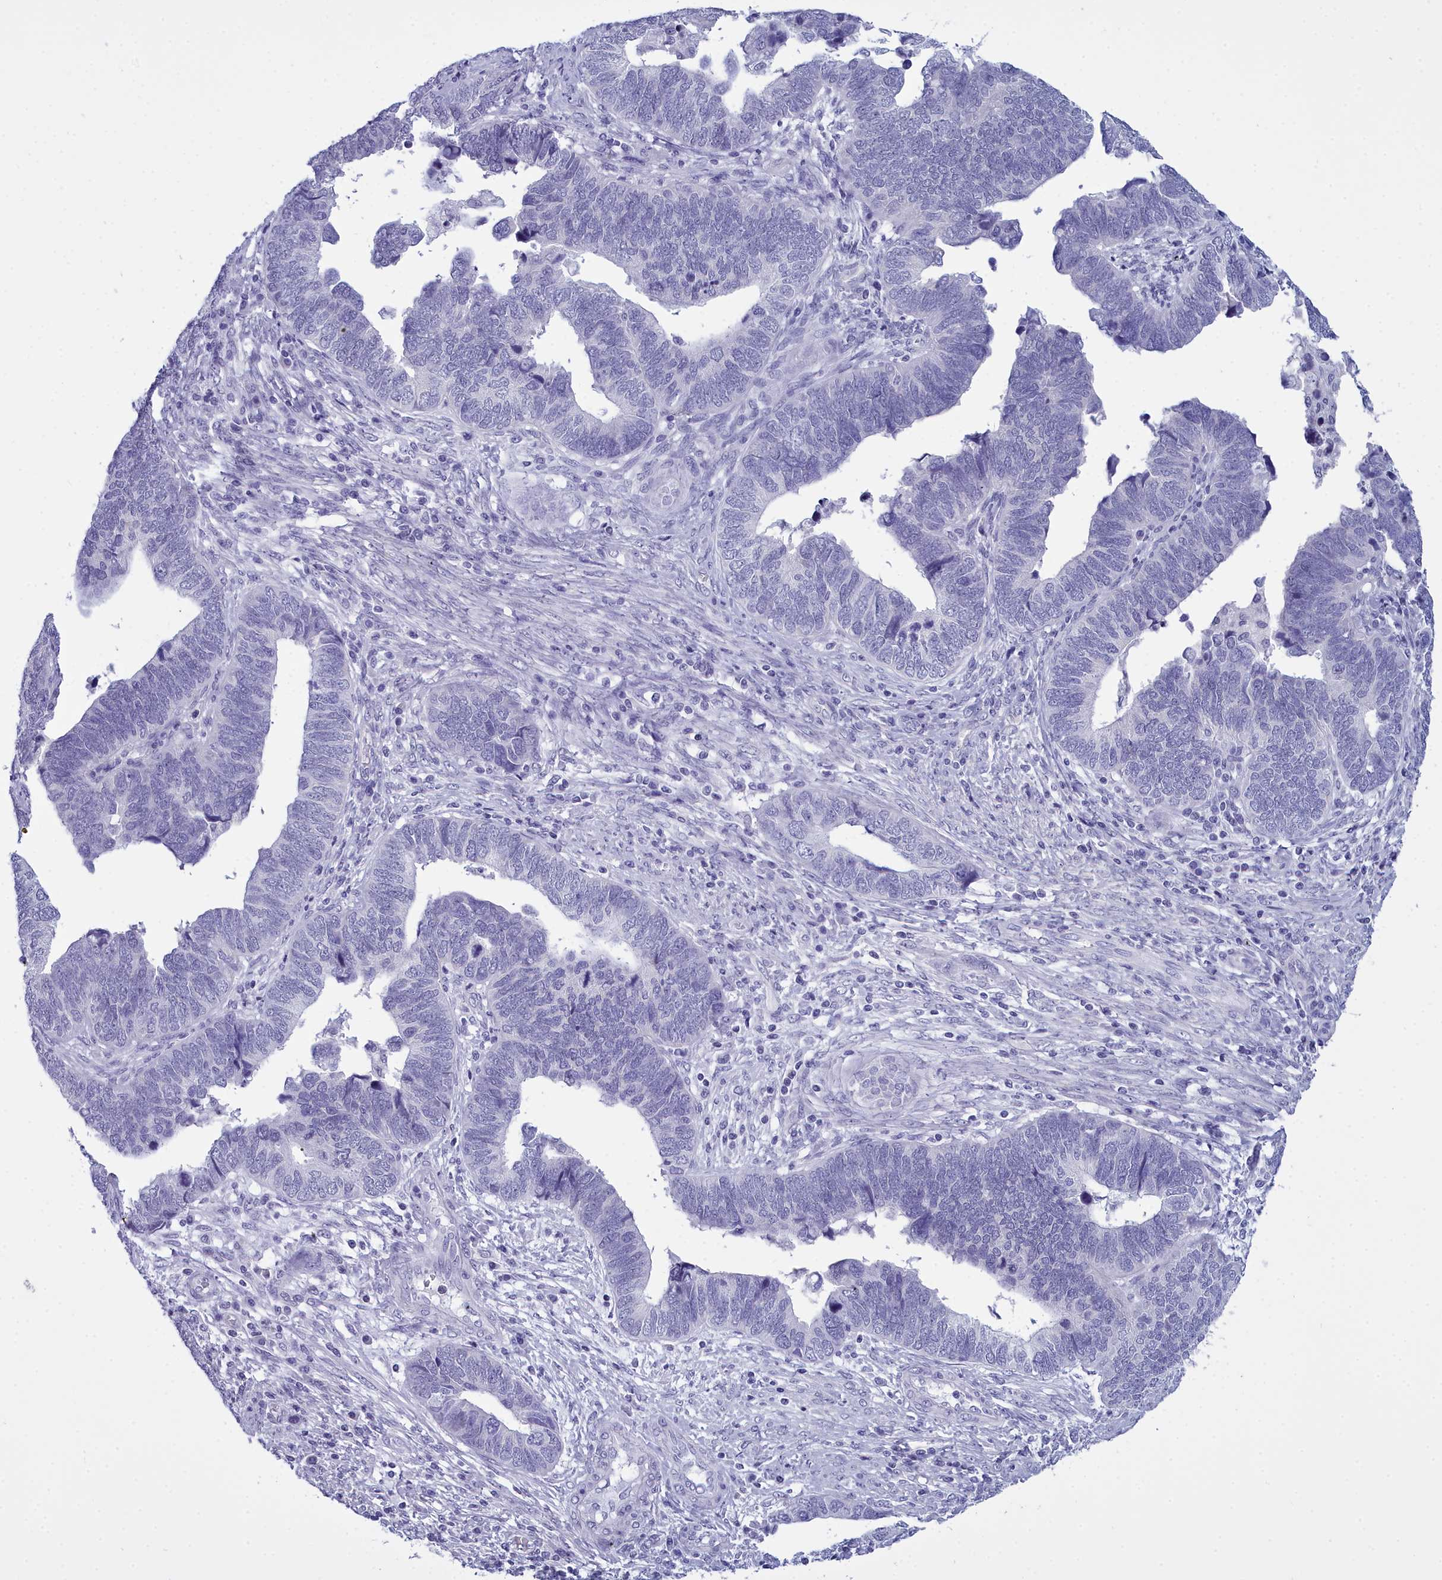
{"staining": {"intensity": "negative", "quantity": "none", "location": "none"}, "tissue": "endometrial cancer", "cell_type": "Tumor cells", "image_type": "cancer", "snomed": [{"axis": "morphology", "description": "Adenocarcinoma, NOS"}, {"axis": "topography", "description": "Endometrium"}], "caption": "DAB (3,3'-diaminobenzidine) immunohistochemical staining of human endometrial adenocarcinoma reveals no significant staining in tumor cells.", "gene": "MAP6", "patient": {"sex": "female", "age": 79}}